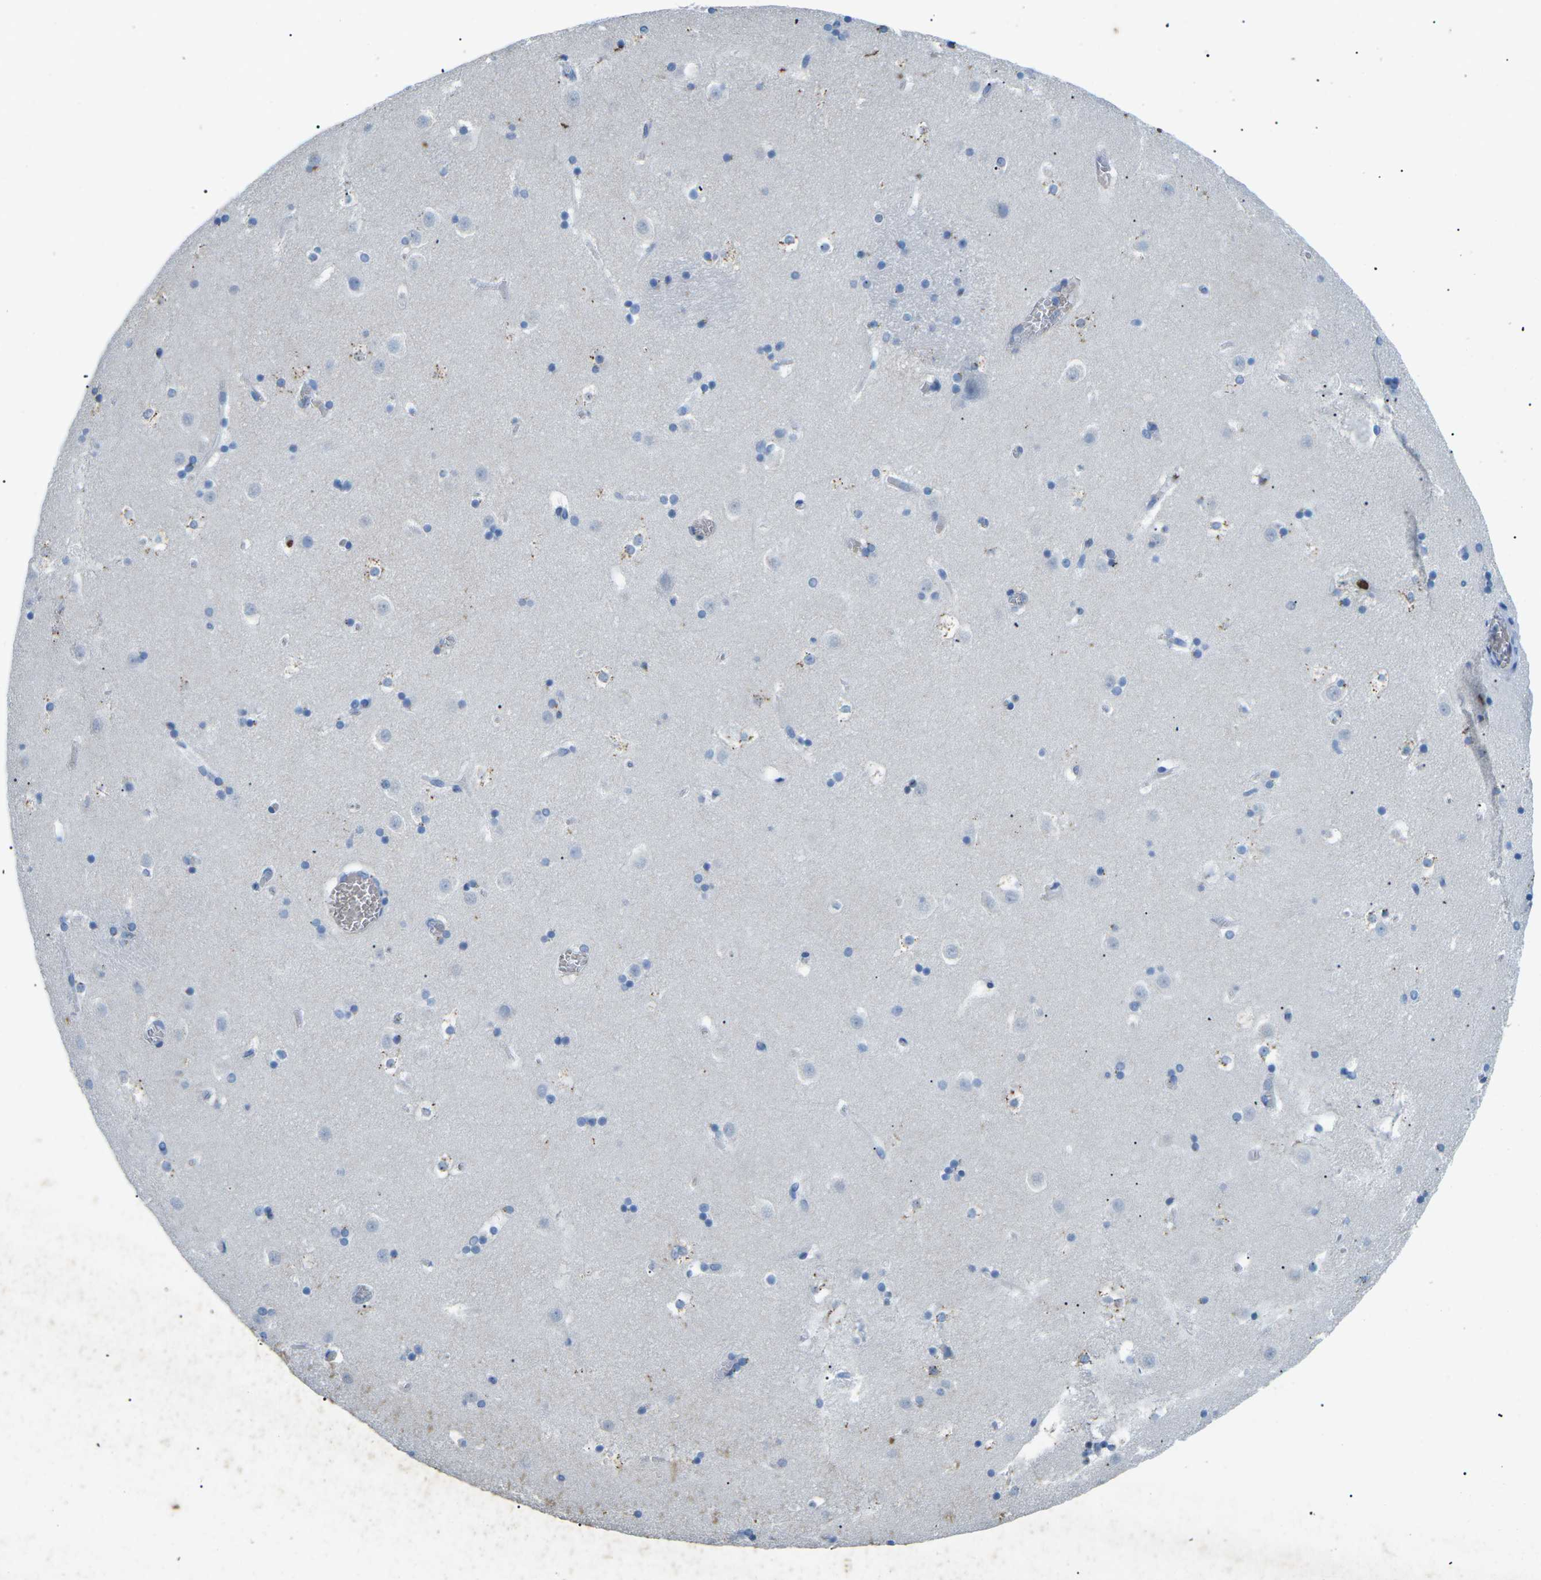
{"staining": {"intensity": "negative", "quantity": "none", "location": "none"}, "tissue": "caudate", "cell_type": "Glial cells", "image_type": "normal", "snomed": [{"axis": "morphology", "description": "Normal tissue, NOS"}, {"axis": "topography", "description": "Lateral ventricle wall"}], "caption": "Glial cells are negative for protein expression in unremarkable human caudate. The staining was performed using DAB (3,3'-diaminobenzidine) to visualize the protein expression in brown, while the nuclei were stained in blue with hematoxylin (Magnification: 20x).", "gene": "CTAGE1", "patient": {"sex": "male", "age": 45}}